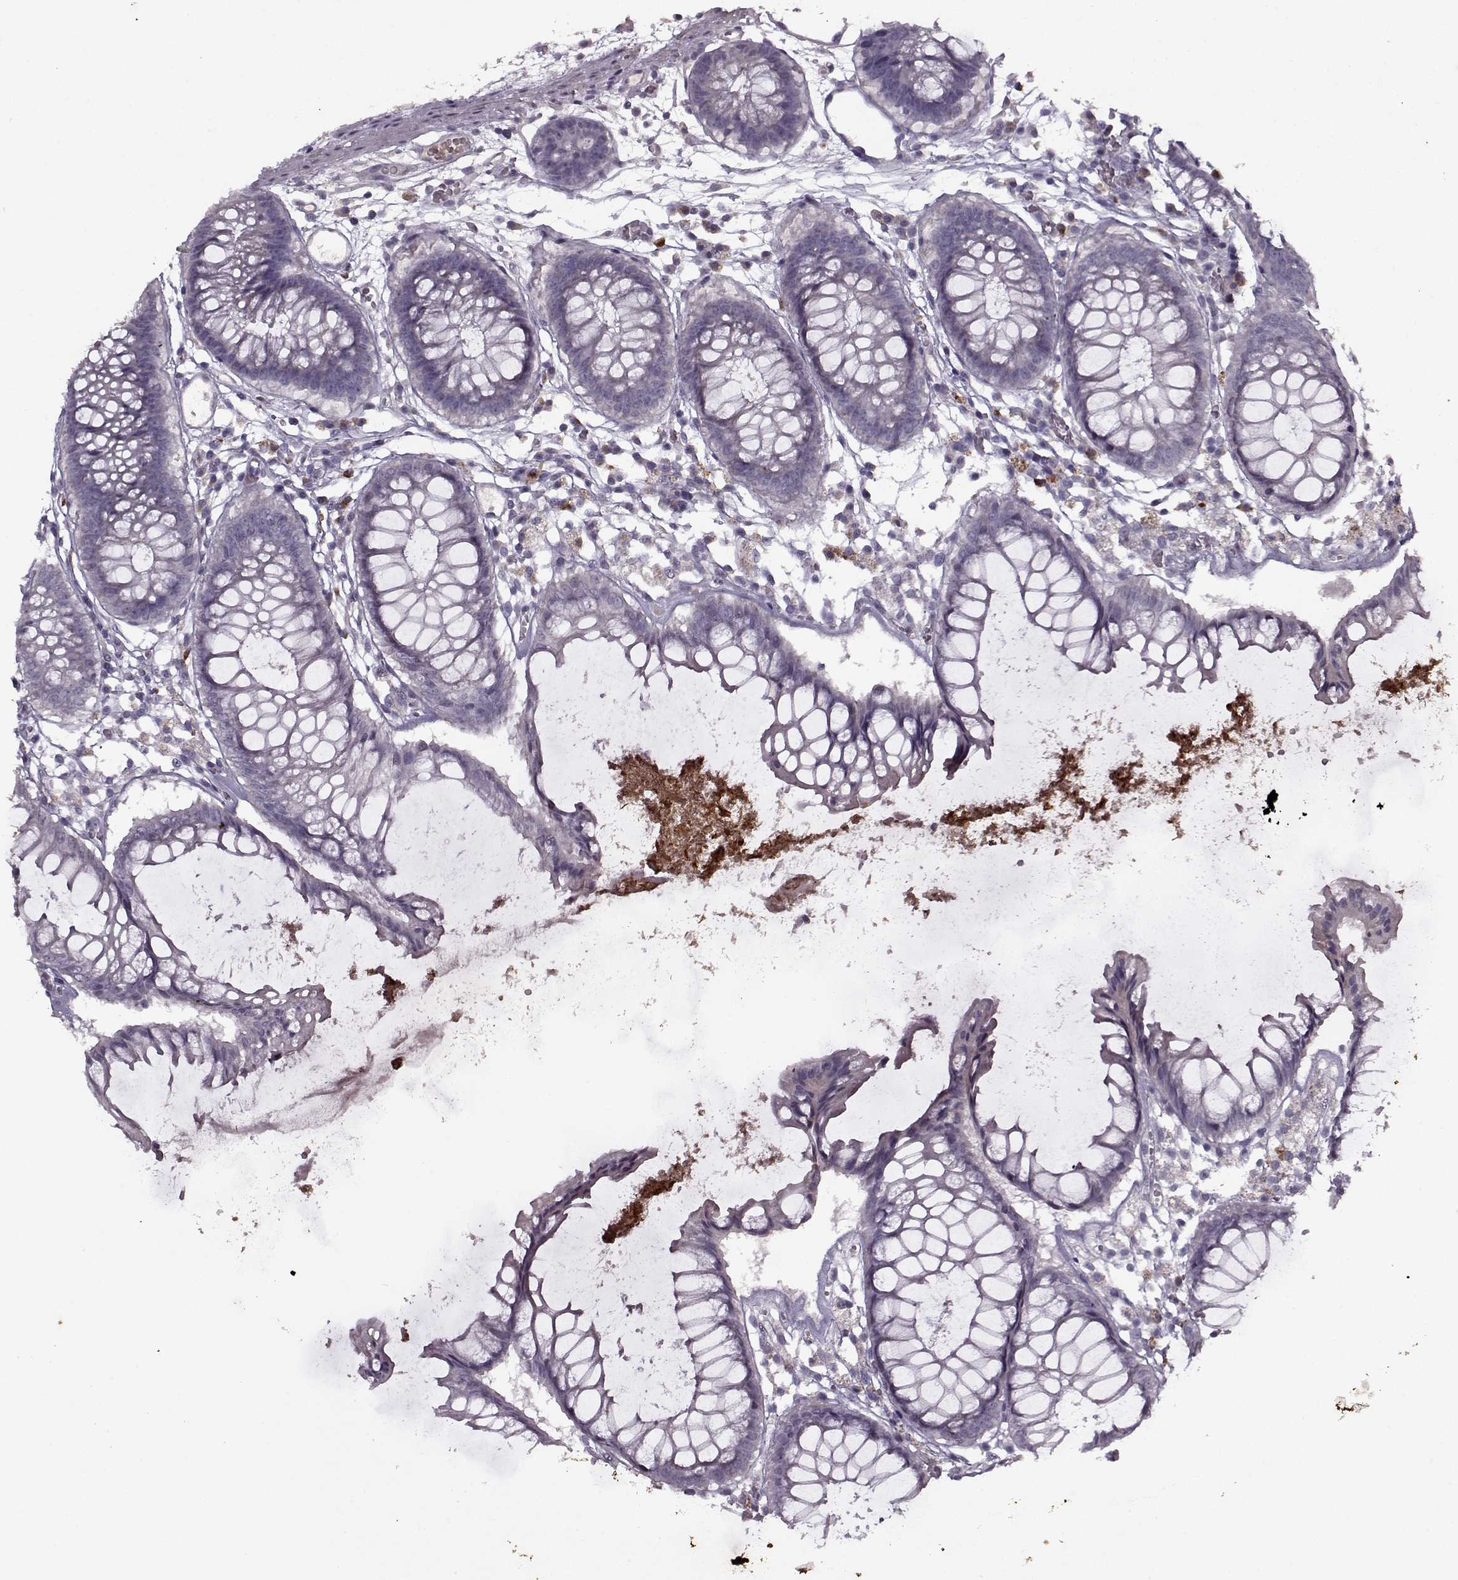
{"staining": {"intensity": "negative", "quantity": "none", "location": "none"}, "tissue": "colon", "cell_type": "Endothelial cells", "image_type": "normal", "snomed": [{"axis": "morphology", "description": "Normal tissue, NOS"}, {"axis": "morphology", "description": "Adenocarcinoma, NOS"}, {"axis": "topography", "description": "Colon"}], "caption": "Endothelial cells show no significant positivity in unremarkable colon. (DAB (3,3'-diaminobenzidine) immunohistochemistry (IHC) visualized using brightfield microscopy, high magnification).", "gene": "KRT9", "patient": {"sex": "male", "age": 65}}